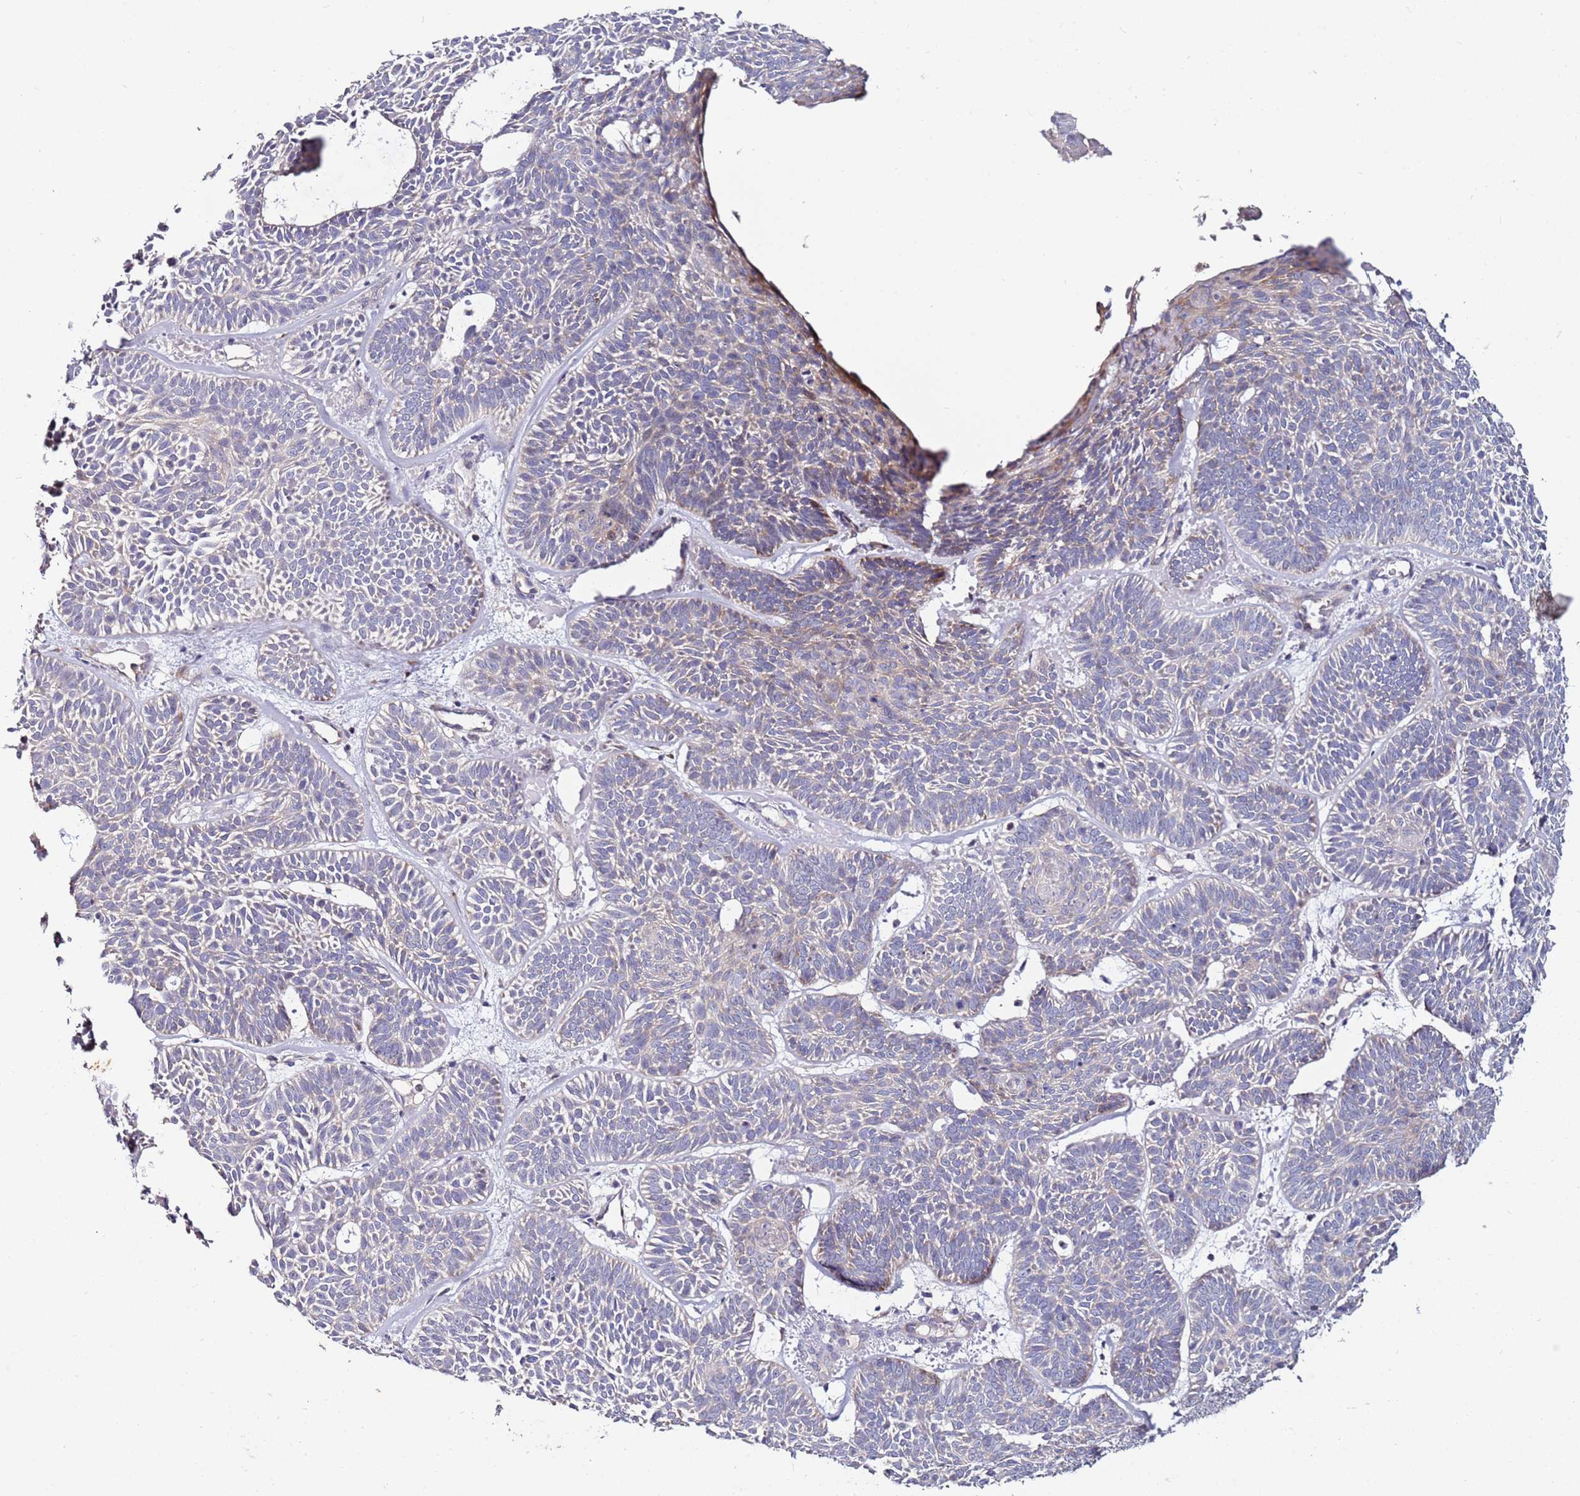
{"staining": {"intensity": "weak", "quantity": "<25%", "location": "cytoplasmic/membranous"}, "tissue": "skin cancer", "cell_type": "Tumor cells", "image_type": "cancer", "snomed": [{"axis": "morphology", "description": "Basal cell carcinoma"}, {"axis": "topography", "description": "Skin"}], "caption": "A photomicrograph of skin cancer (basal cell carcinoma) stained for a protein exhibits no brown staining in tumor cells.", "gene": "SRRM5", "patient": {"sex": "male", "age": 85}}